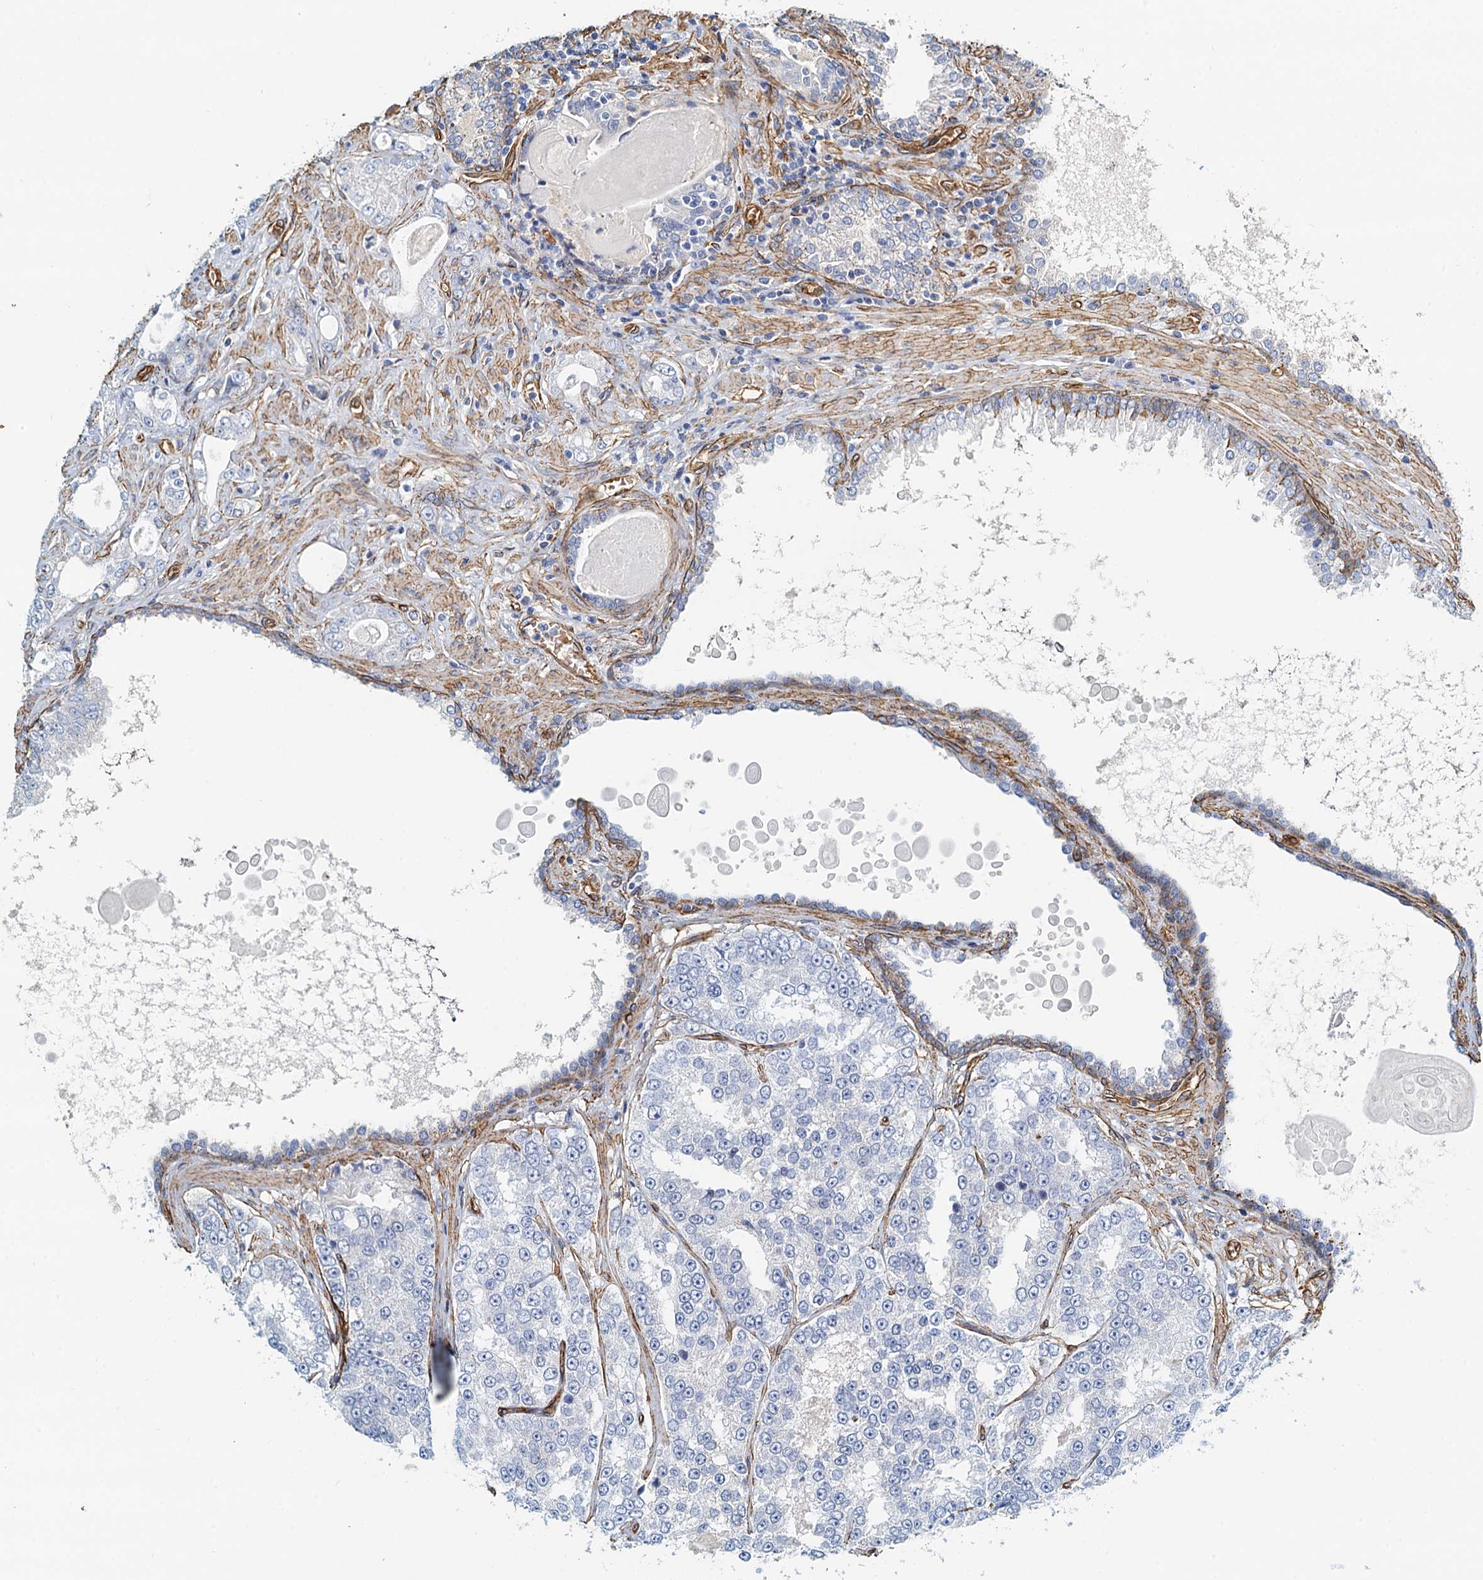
{"staining": {"intensity": "negative", "quantity": "none", "location": "none"}, "tissue": "prostate cancer", "cell_type": "Tumor cells", "image_type": "cancer", "snomed": [{"axis": "morphology", "description": "Normal tissue, NOS"}, {"axis": "morphology", "description": "Adenocarcinoma, High grade"}, {"axis": "topography", "description": "Prostate"}], "caption": "This micrograph is of prostate cancer stained with immunohistochemistry to label a protein in brown with the nuclei are counter-stained blue. There is no expression in tumor cells. Brightfield microscopy of immunohistochemistry stained with DAB (brown) and hematoxylin (blue), captured at high magnification.", "gene": "DGKG", "patient": {"sex": "male", "age": 83}}